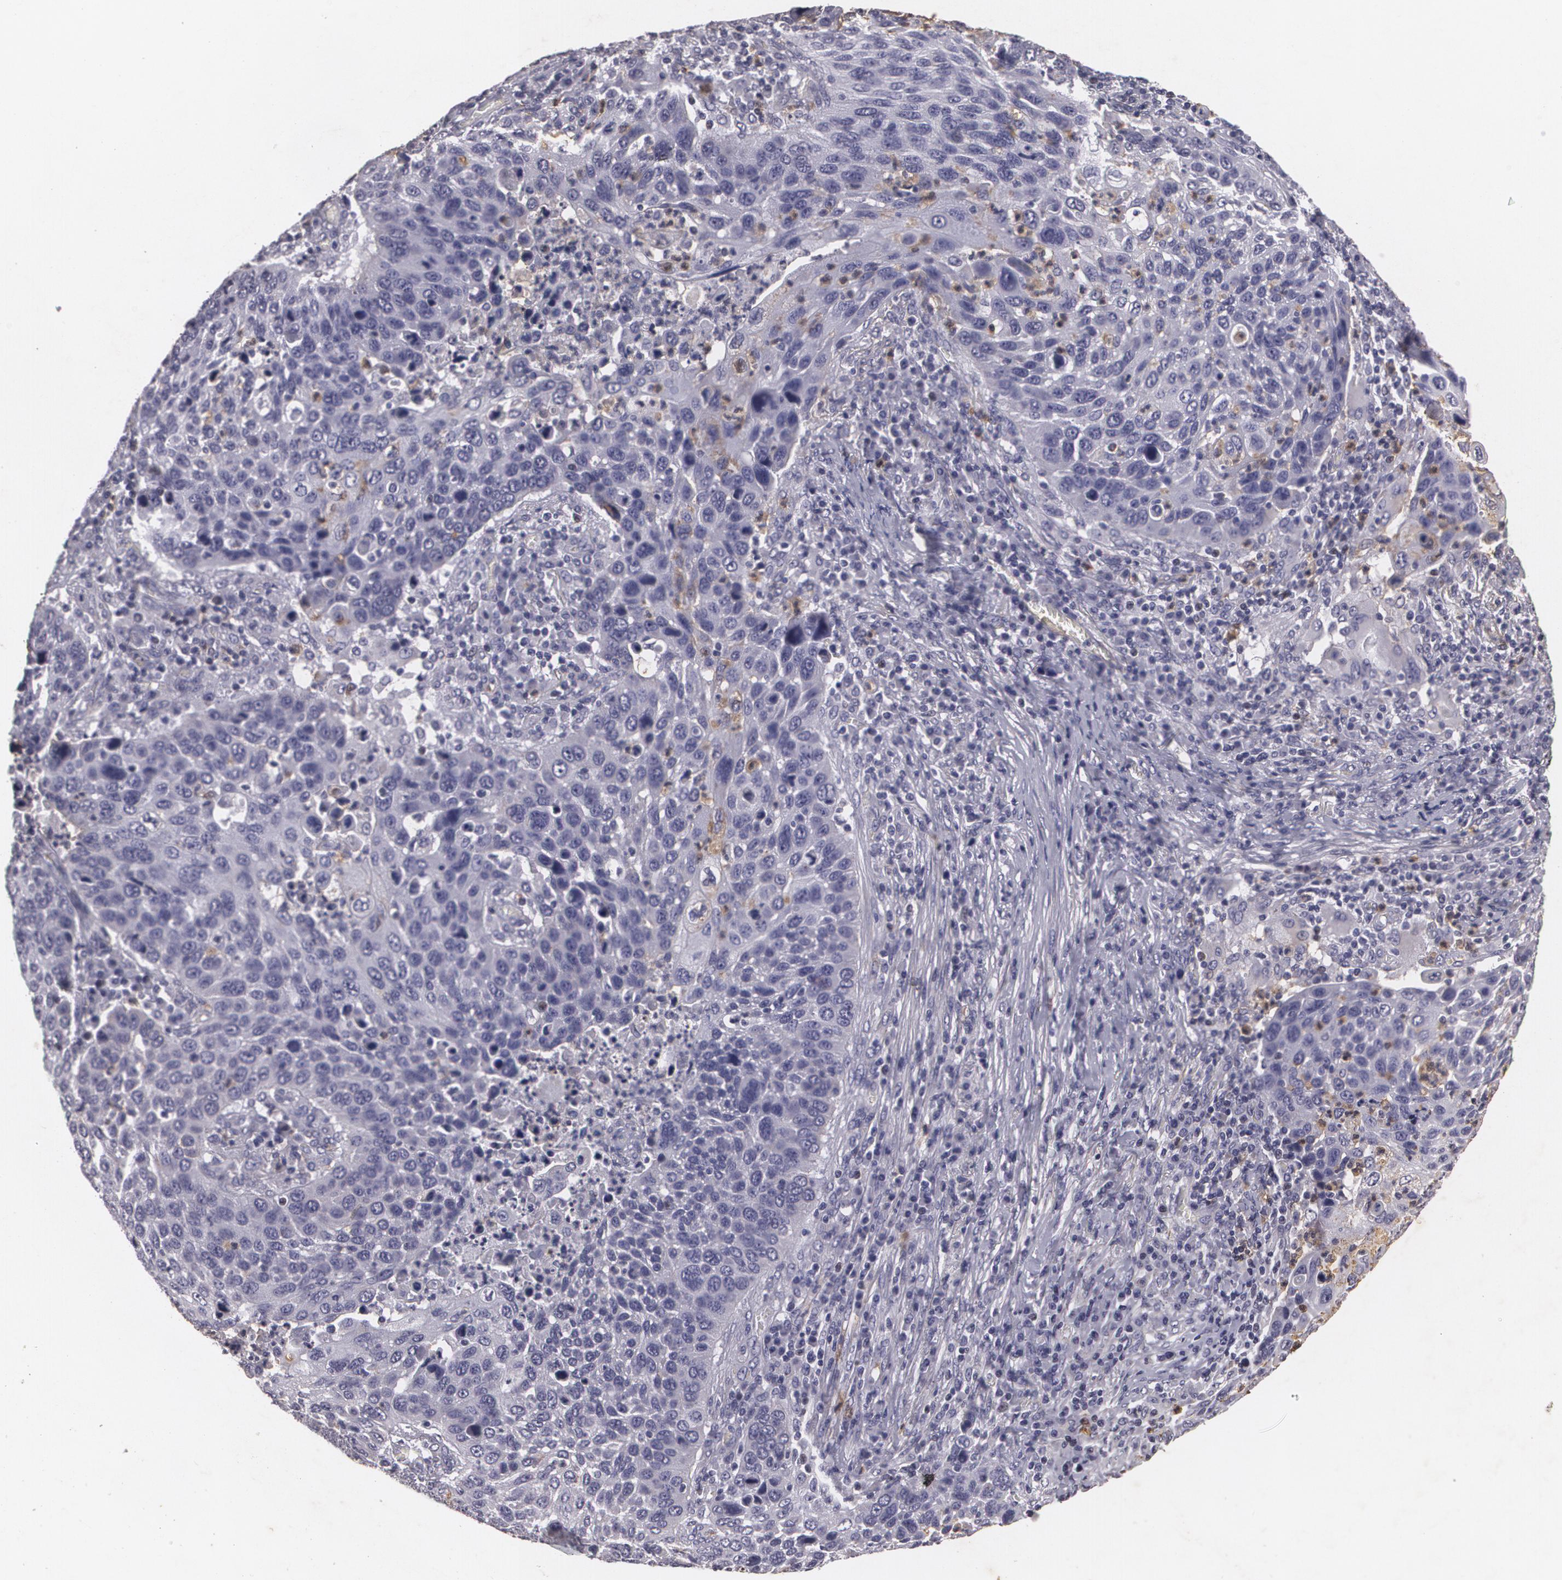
{"staining": {"intensity": "negative", "quantity": "none", "location": "none"}, "tissue": "lung cancer", "cell_type": "Tumor cells", "image_type": "cancer", "snomed": [{"axis": "morphology", "description": "Squamous cell carcinoma, NOS"}, {"axis": "topography", "description": "Lung"}], "caption": "Immunohistochemistry (IHC) of lung cancer (squamous cell carcinoma) demonstrates no staining in tumor cells.", "gene": "KCNA4", "patient": {"sex": "male", "age": 68}}